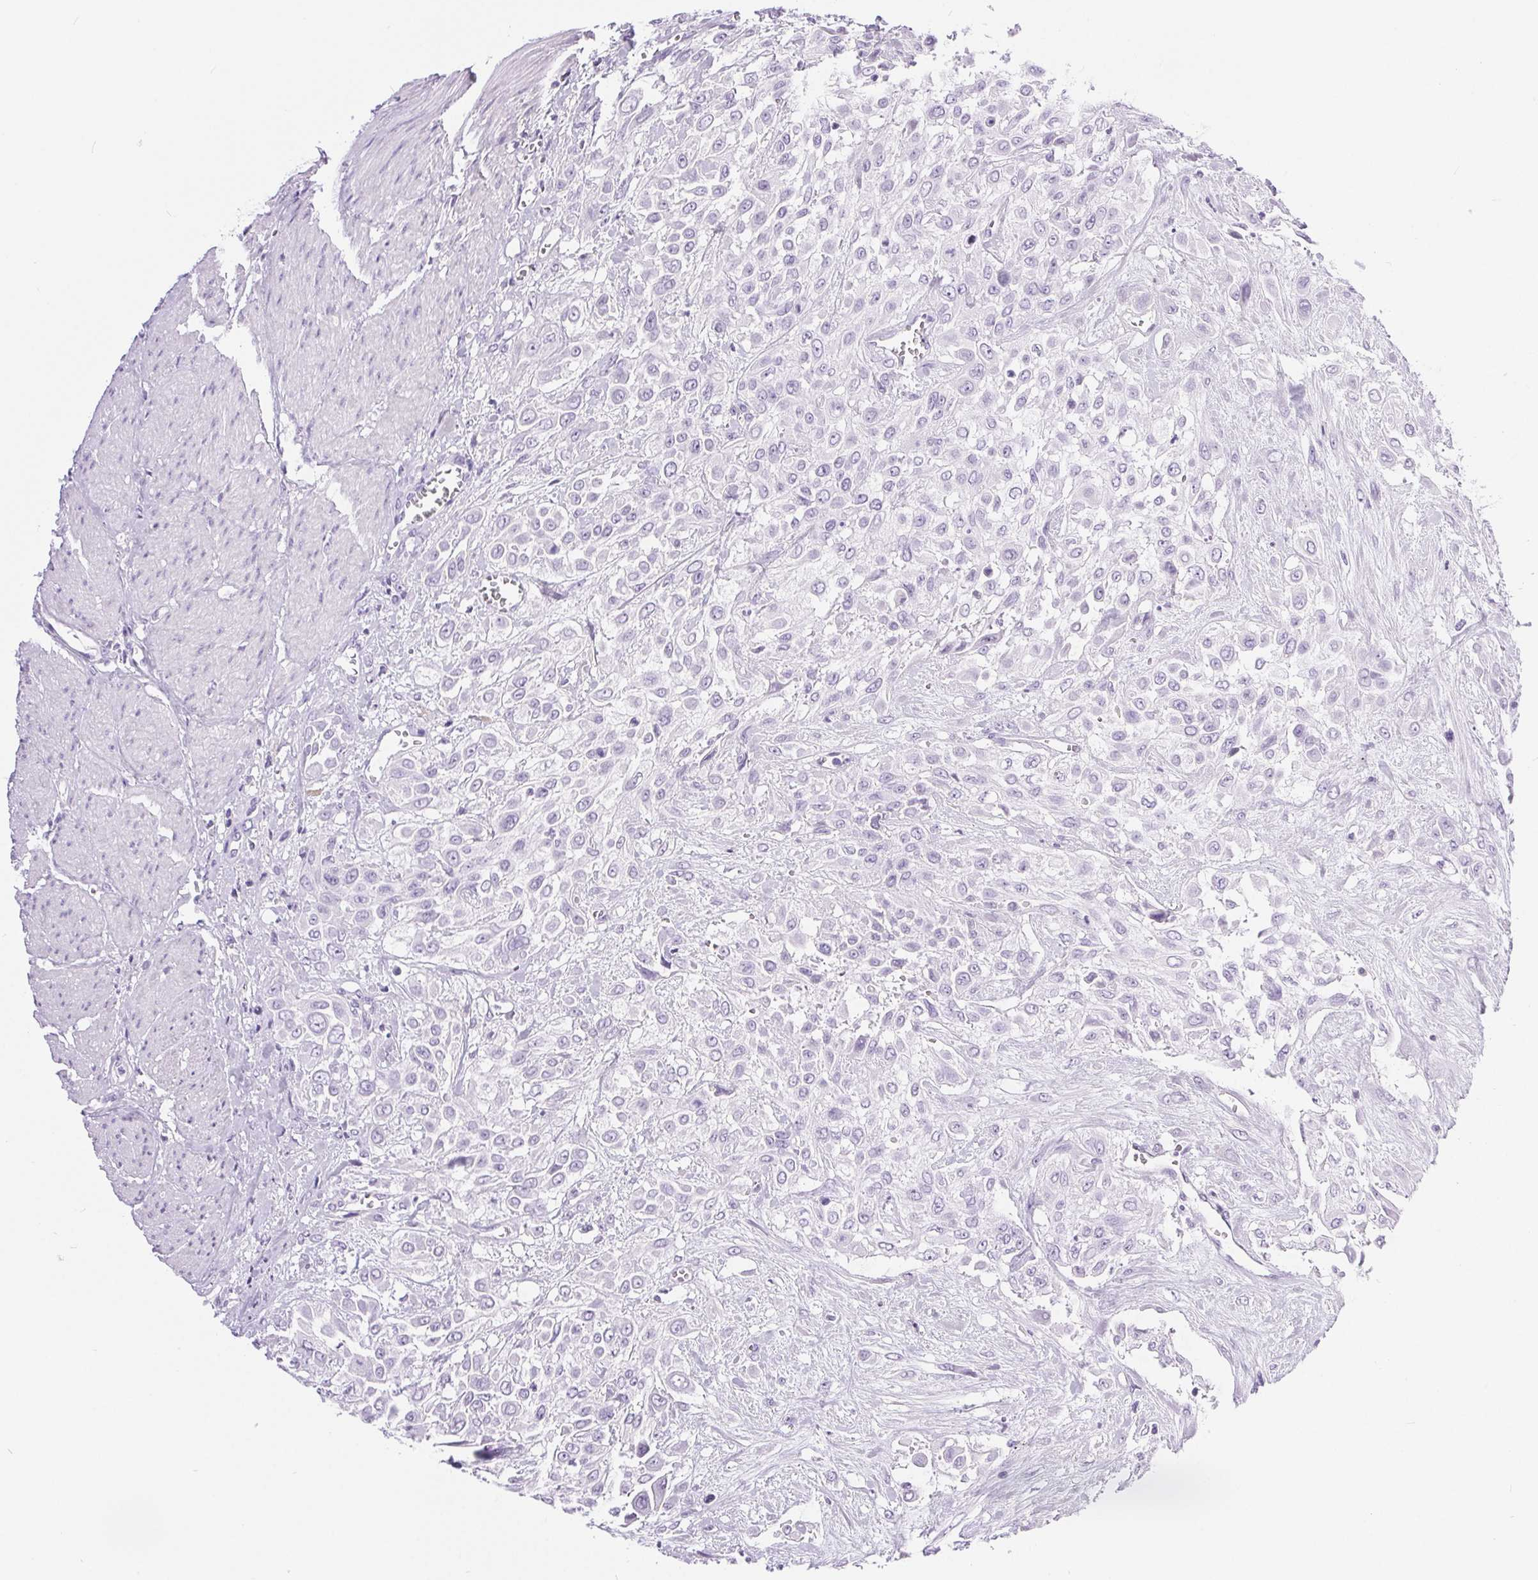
{"staining": {"intensity": "negative", "quantity": "none", "location": "none"}, "tissue": "urothelial cancer", "cell_type": "Tumor cells", "image_type": "cancer", "snomed": [{"axis": "morphology", "description": "Urothelial carcinoma, High grade"}, {"axis": "topography", "description": "Urinary bladder"}], "caption": "Immunohistochemistry (IHC) photomicrograph of urothelial cancer stained for a protein (brown), which exhibits no expression in tumor cells. The staining was performed using DAB (3,3'-diaminobenzidine) to visualize the protein expression in brown, while the nuclei were stained in blue with hematoxylin (Magnification: 20x).", "gene": "XDH", "patient": {"sex": "male", "age": 57}}